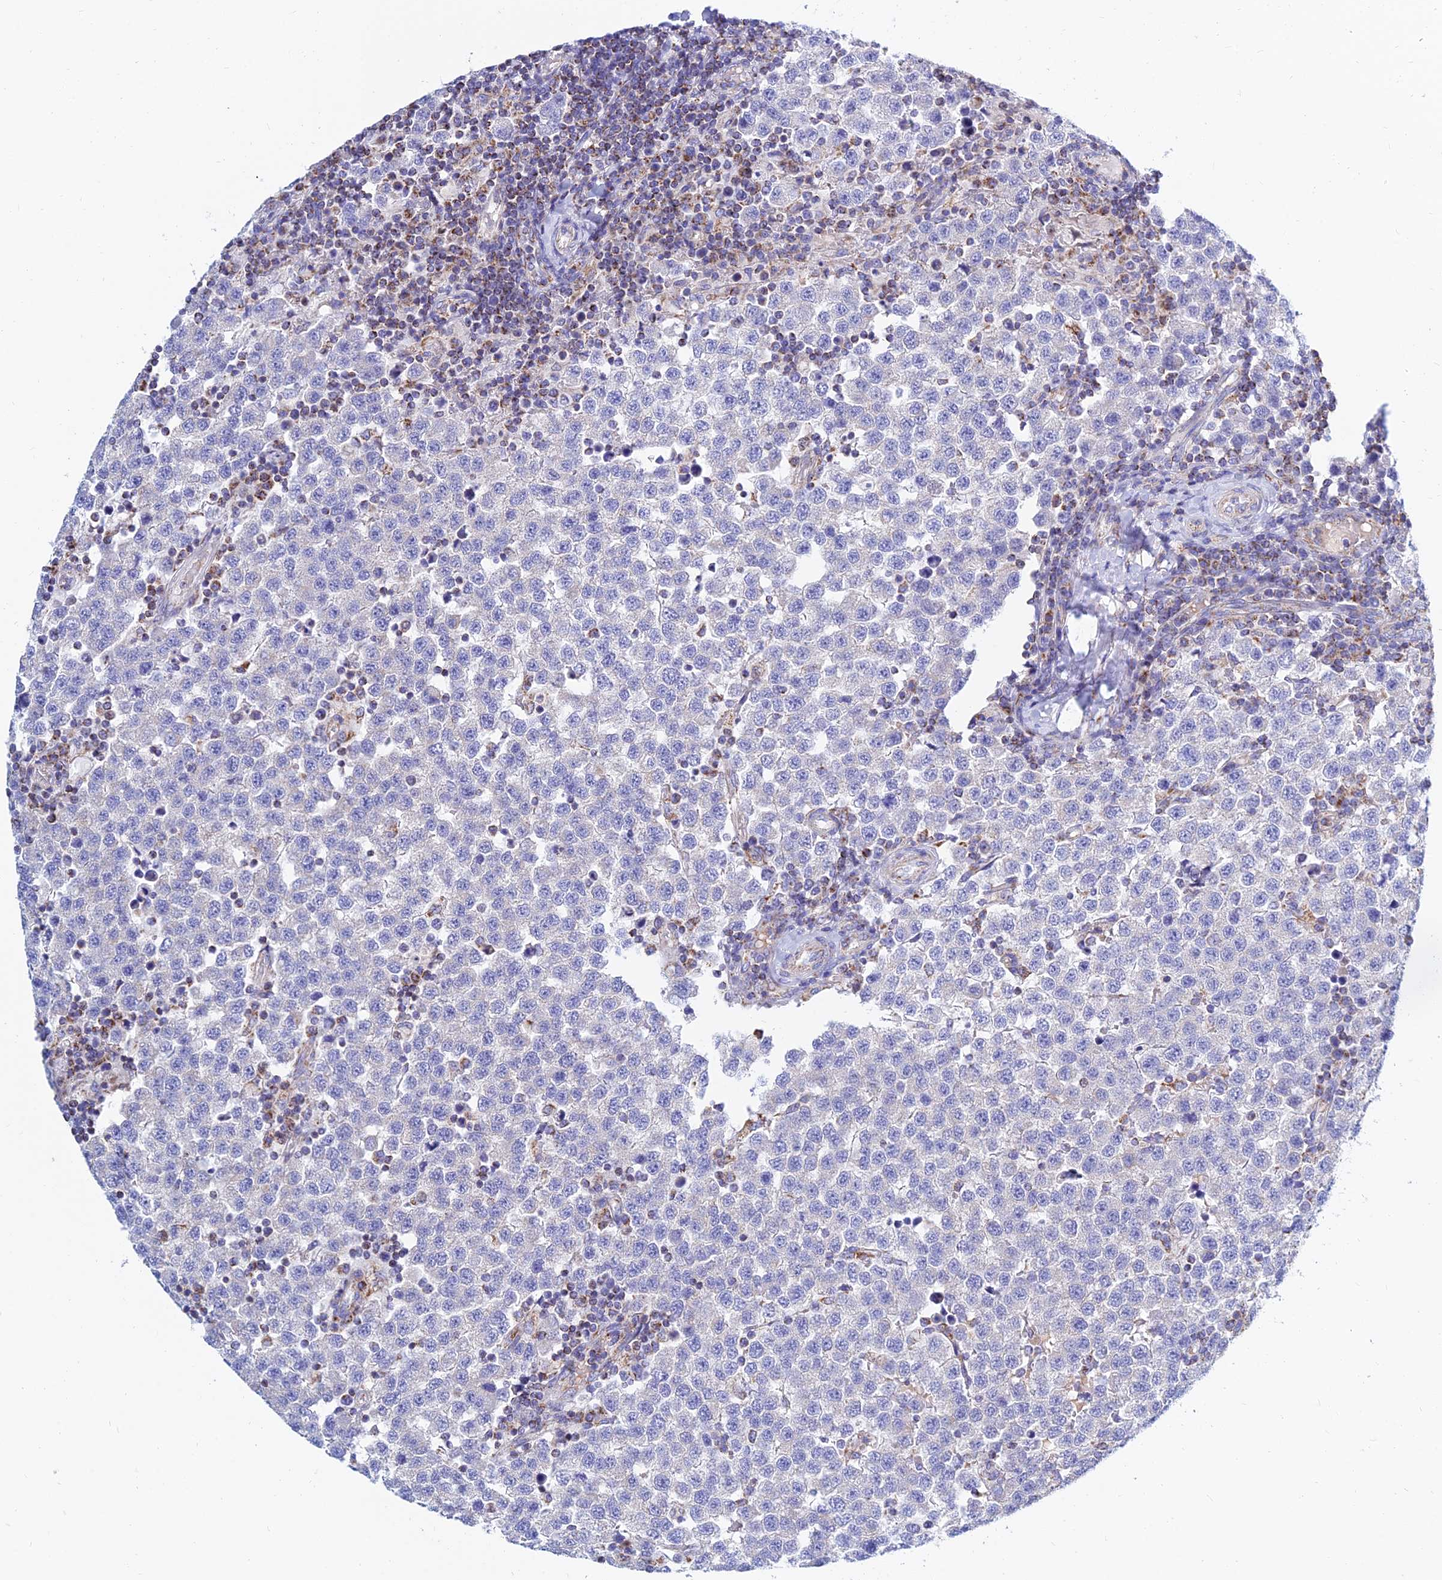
{"staining": {"intensity": "negative", "quantity": "none", "location": "none"}, "tissue": "testis cancer", "cell_type": "Tumor cells", "image_type": "cancer", "snomed": [{"axis": "morphology", "description": "Seminoma, NOS"}, {"axis": "topography", "description": "Testis"}], "caption": "Seminoma (testis) was stained to show a protein in brown. There is no significant staining in tumor cells. (DAB immunohistochemistry visualized using brightfield microscopy, high magnification).", "gene": "MGST1", "patient": {"sex": "male", "age": 34}}